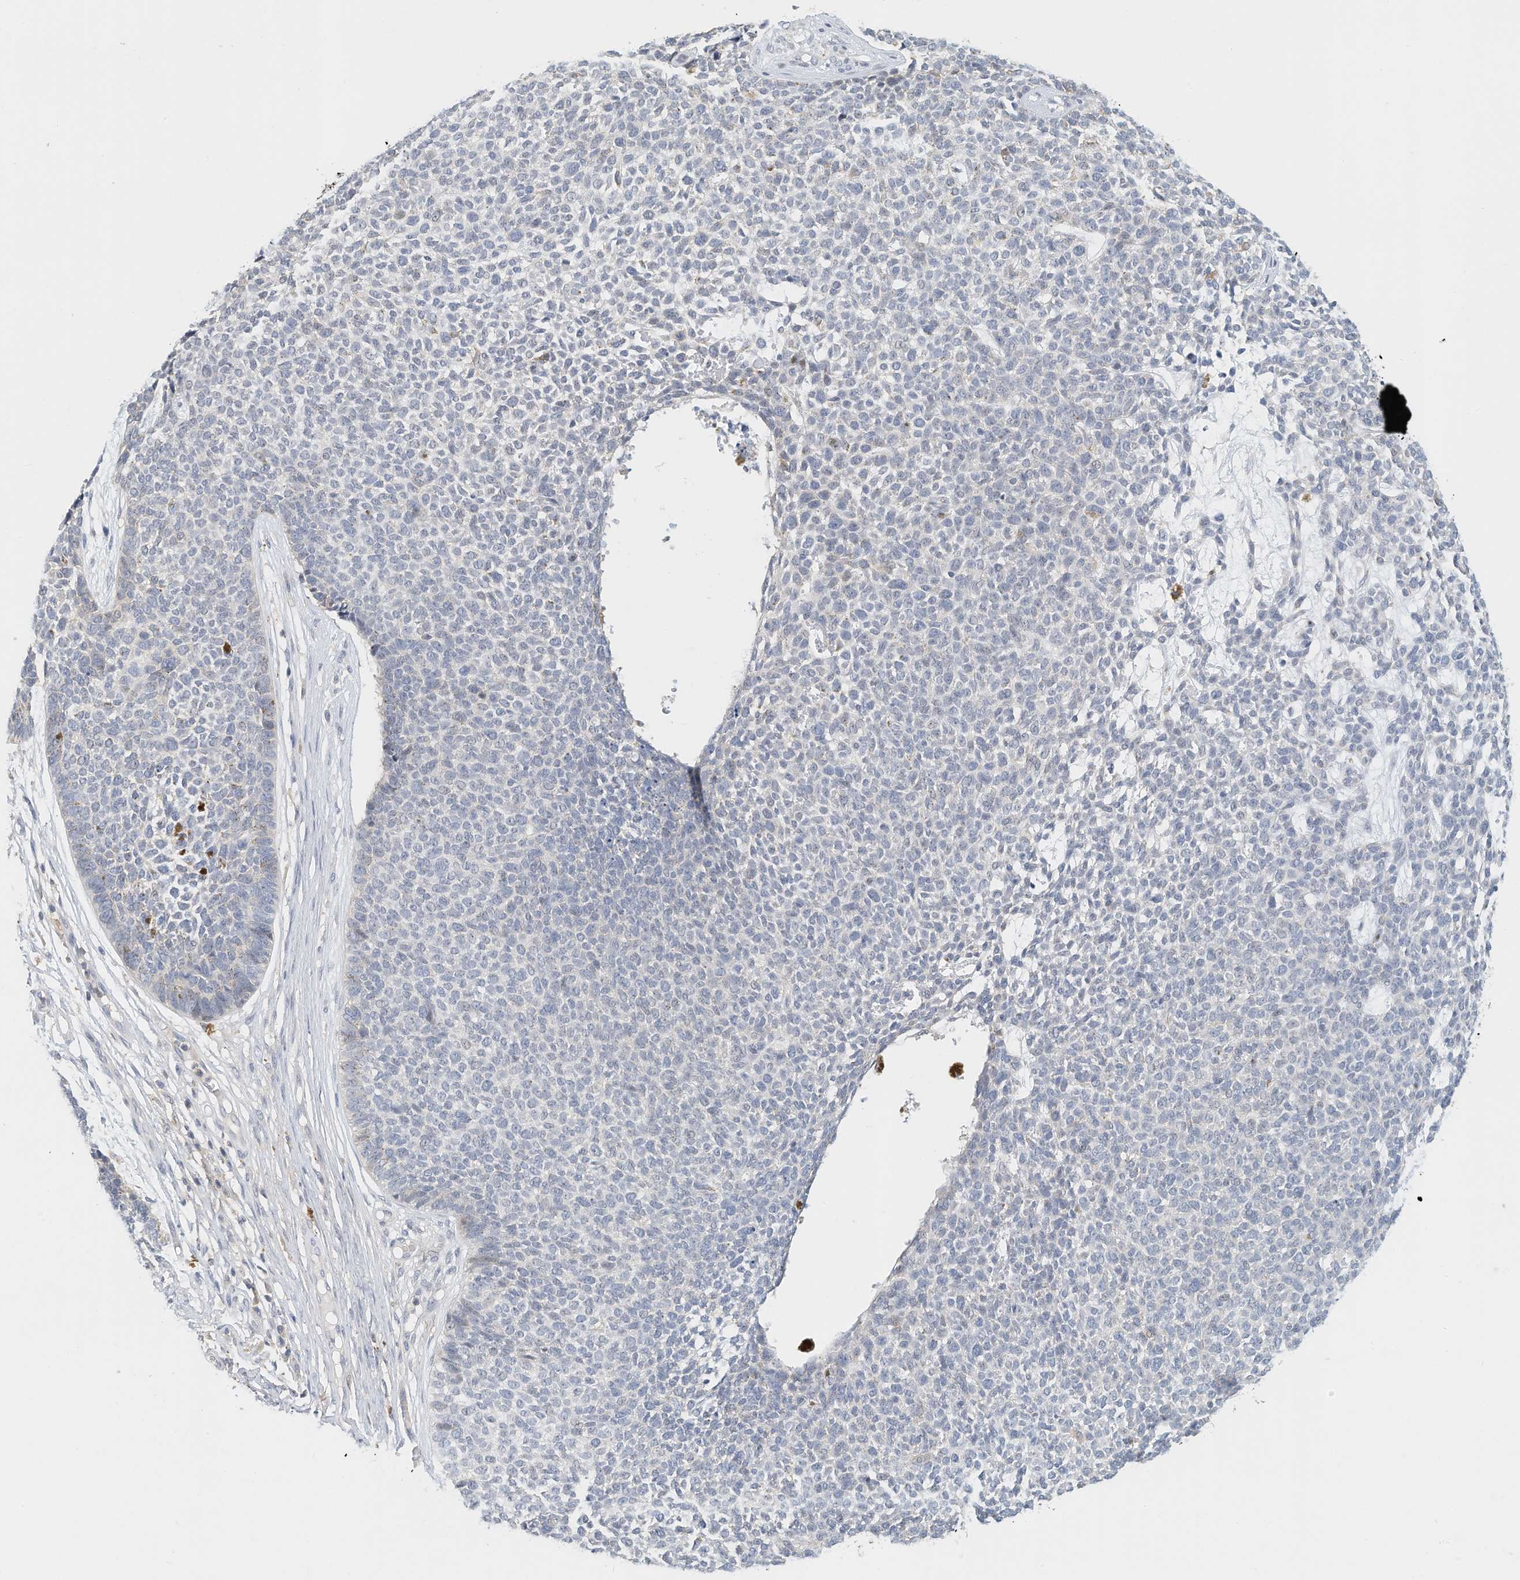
{"staining": {"intensity": "negative", "quantity": "none", "location": "none"}, "tissue": "skin cancer", "cell_type": "Tumor cells", "image_type": "cancer", "snomed": [{"axis": "morphology", "description": "Basal cell carcinoma"}, {"axis": "topography", "description": "Skin"}], "caption": "This micrograph is of skin cancer (basal cell carcinoma) stained with IHC to label a protein in brown with the nuclei are counter-stained blue. There is no staining in tumor cells.", "gene": "MICAL1", "patient": {"sex": "female", "age": 84}}